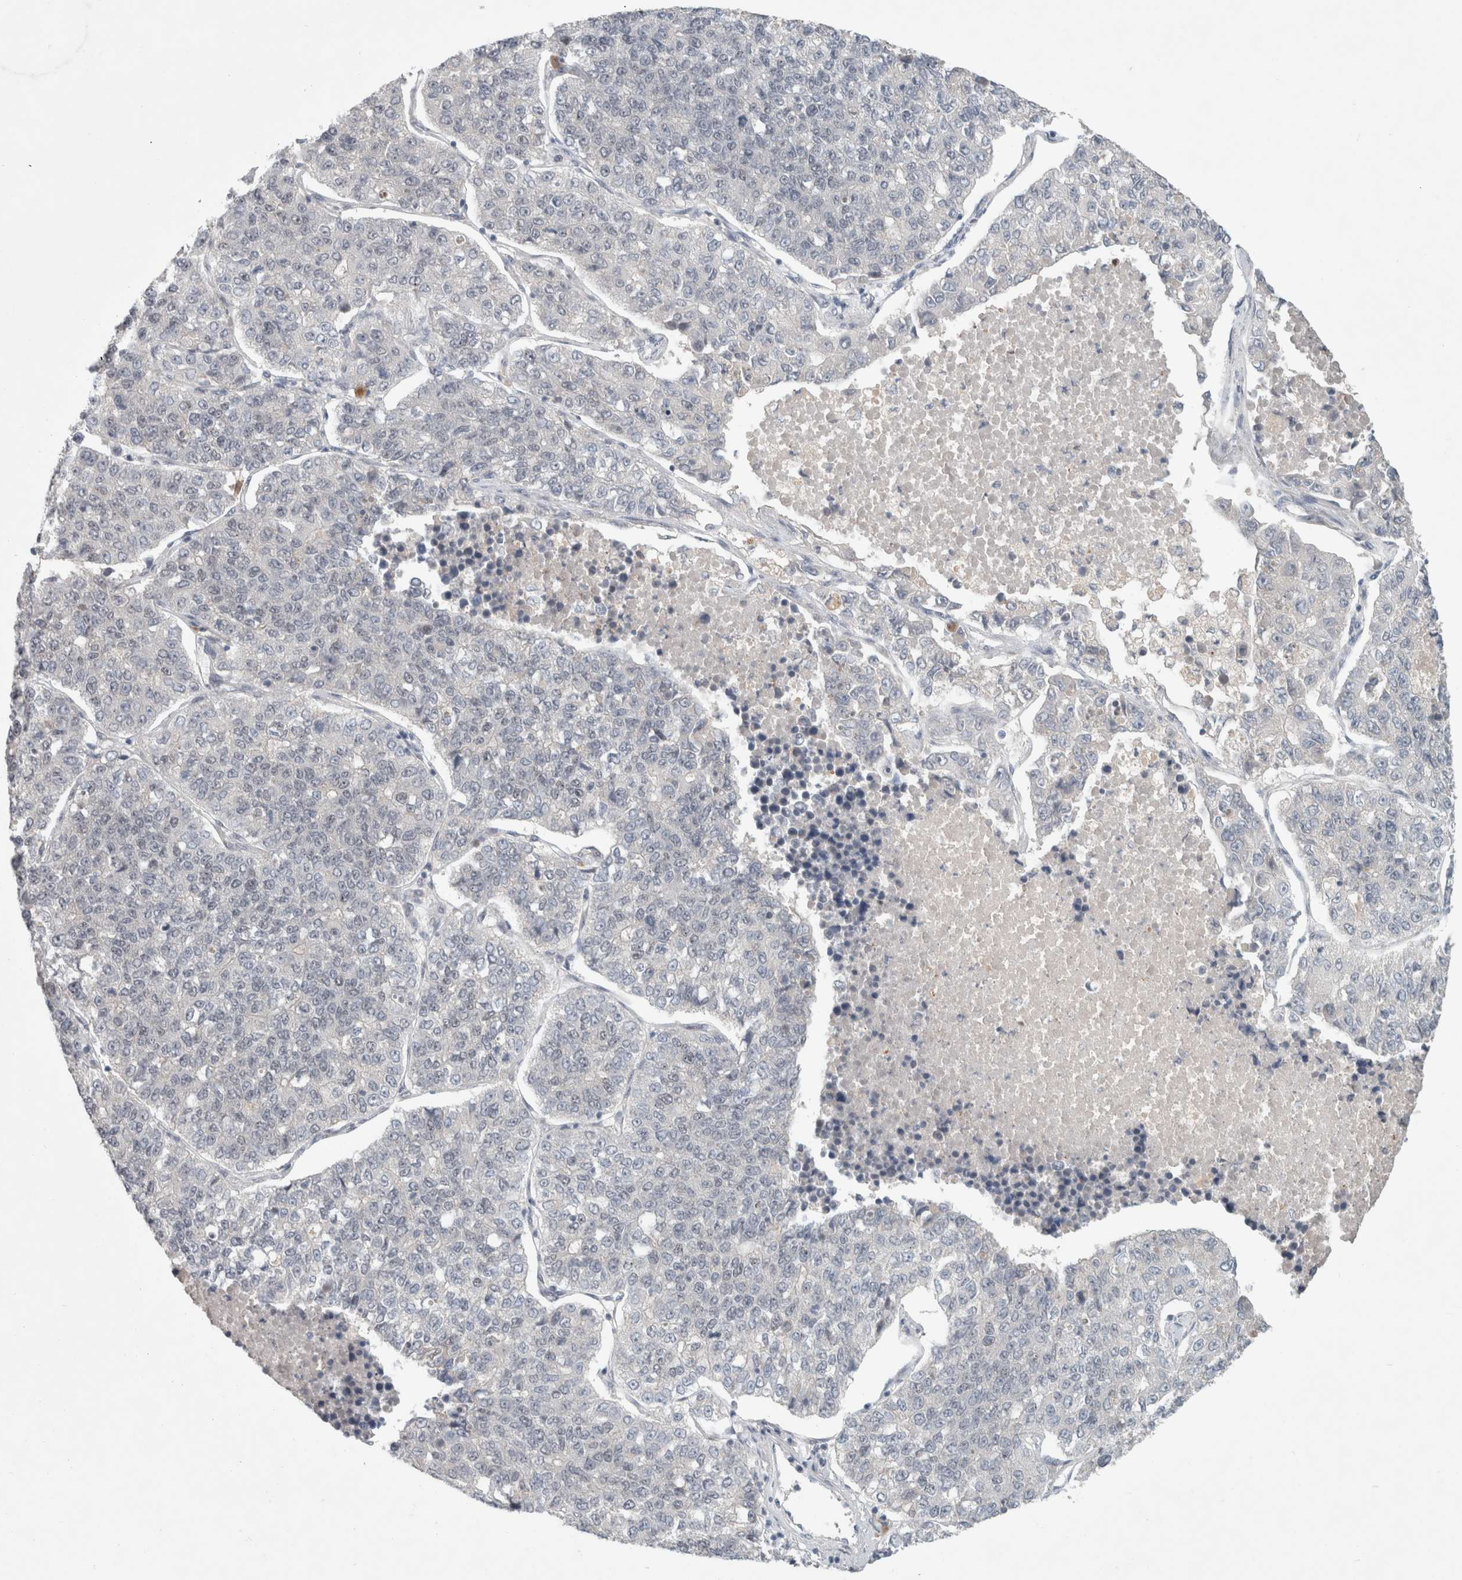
{"staining": {"intensity": "negative", "quantity": "none", "location": "none"}, "tissue": "lung cancer", "cell_type": "Tumor cells", "image_type": "cancer", "snomed": [{"axis": "morphology", "description": "Adenocarcinoma, NOS"}, {"axis": "topography", "description": "Lung"}], "caption": "High magnification brightfield microscopy of adenocarcinoma (lung) stained with DAB (brown) and counterstained with hematoxylin (blue): tumor cells show no significant staining. Brightfield microscopy of immunohistochemistry (IHC) stained with DAB (3,3'-diaminobenzidine) (brown) and hematoxylin (blue), captured at high magnification.", "gene": "RASAL2", "patient": {"sex": "male", "age": 49}}